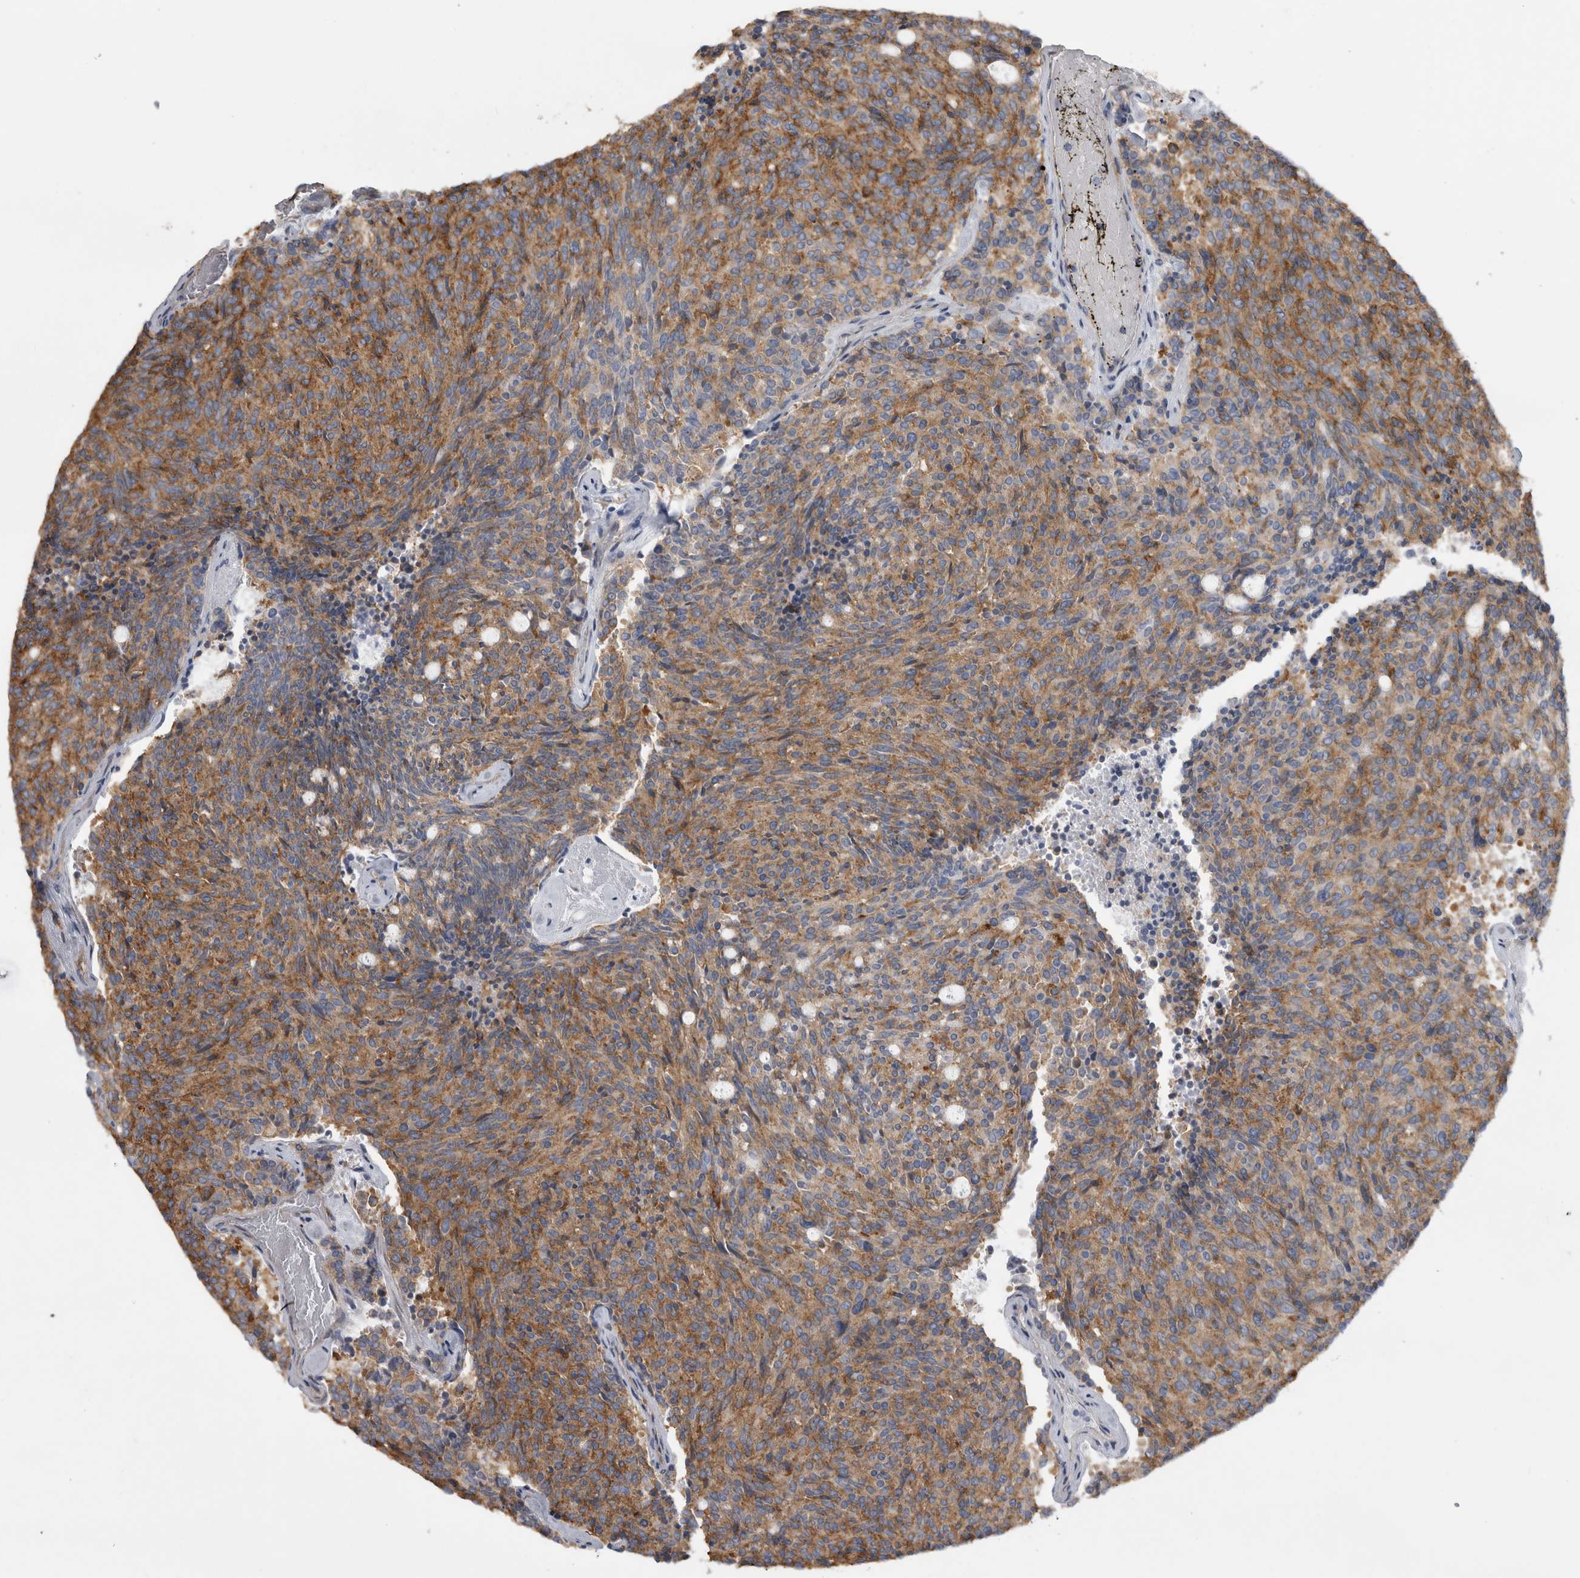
{"staining": {"intensity": "strong", "quantity": ">75%", "location": "cytoplasmic/membranous"}, "tissue": "carcinoid", "cell_type": "Tumor cells", "image_type": "cancer", "snomed": [{"axis": "morphology", "description": "Carcinoid, malignant, NOS"}, {"axis": "topography", "description": "Pancreas"}], "caption": "The photomicrograph demonstrates staining of malignant carcinoid, revealing strong cytoplasmic/membranous protein positivity (brown color) within tumor cells.", "gene": "ATXN3", "patient": {"sex": "female", "age": 54}}